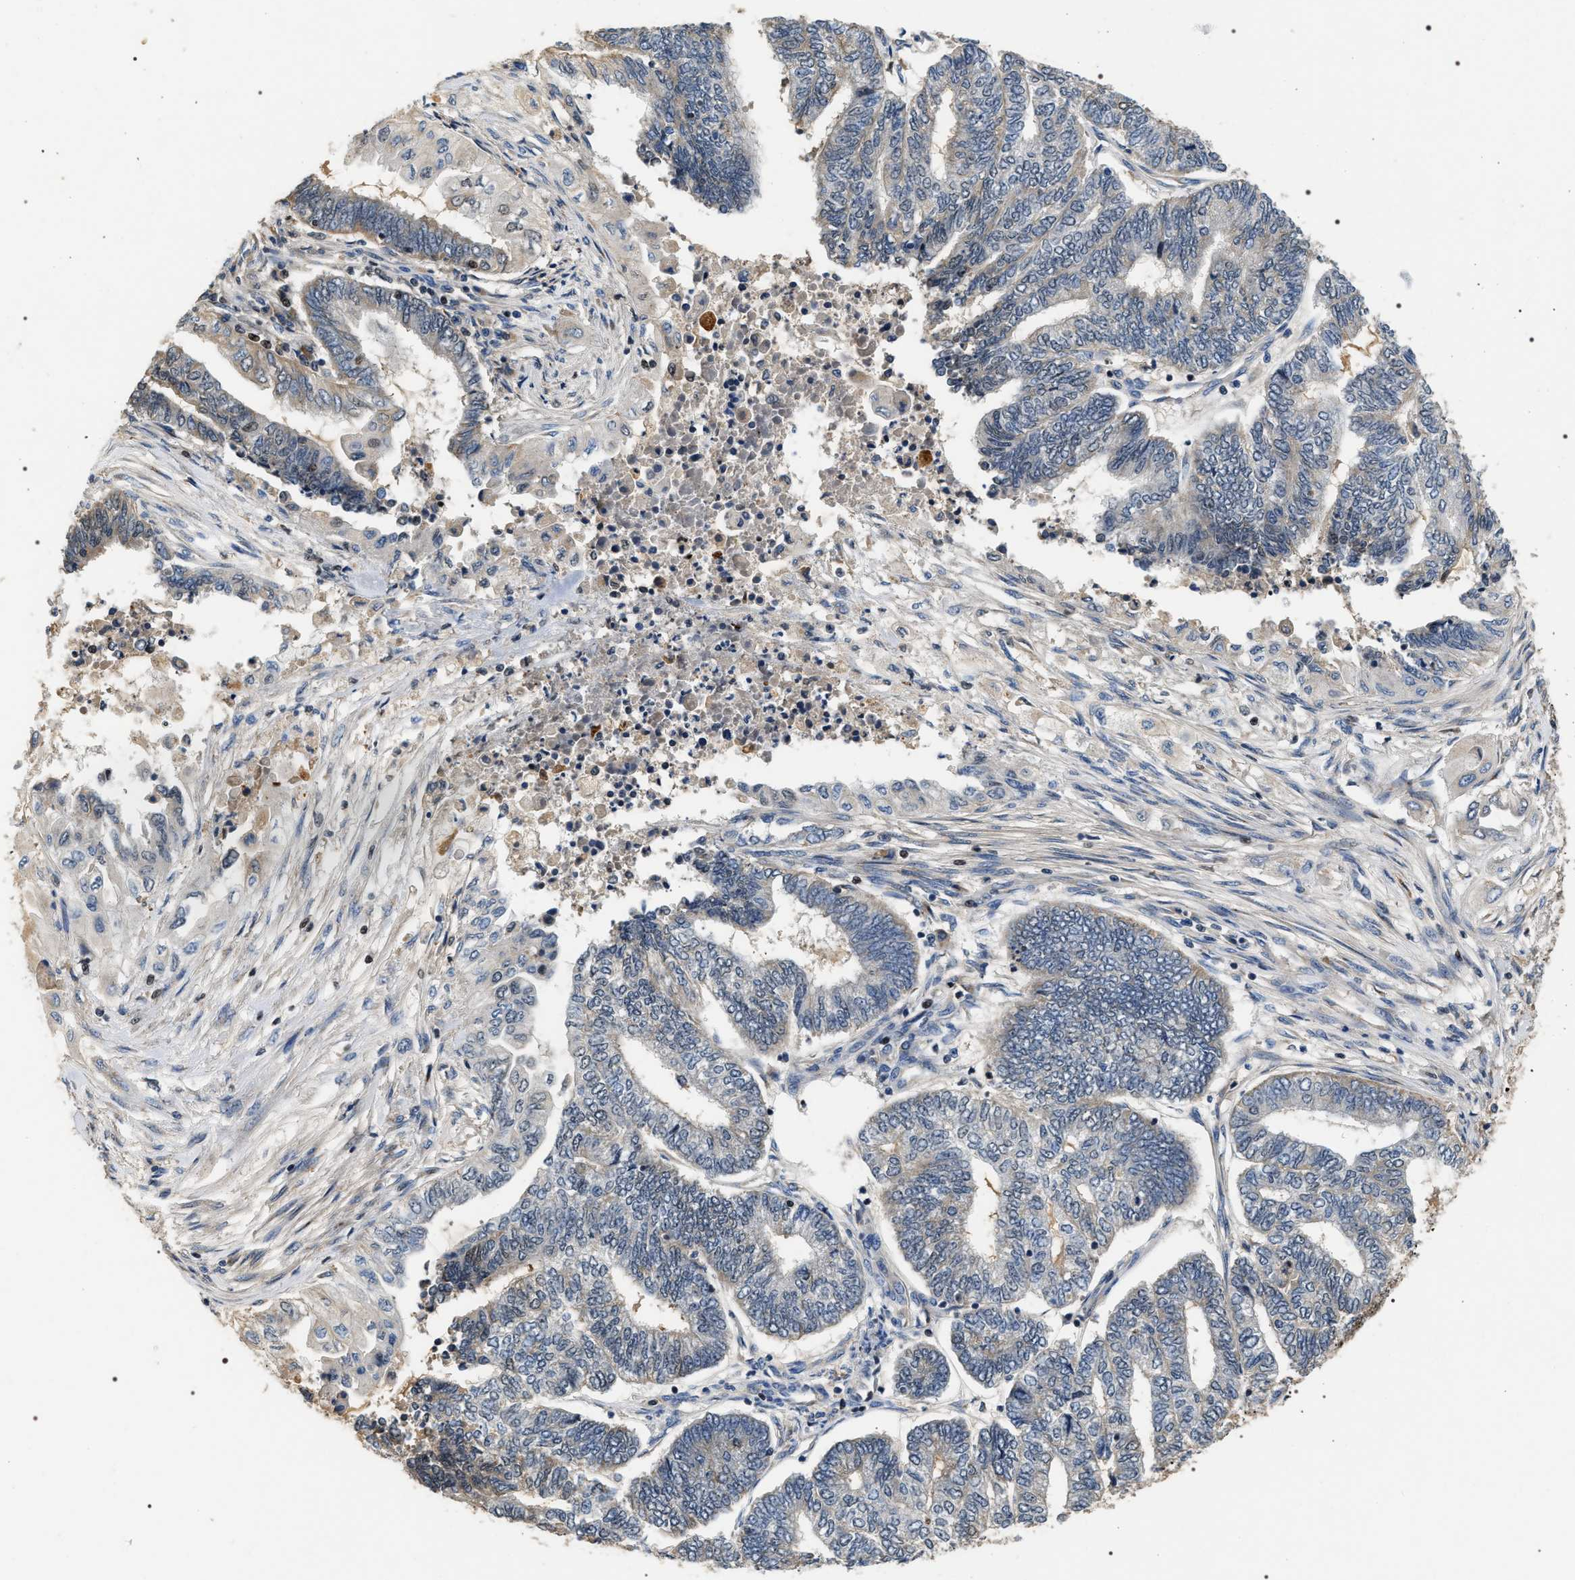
{"staining": {"intensity": "weak", "quantity": "<25%", "location": "cytoplasmic/membranous"}, "tissue": "endometrial cancer", "cell_type": "Tumor cells", "image_type": "cancer", "snomed": [{"axis": "morphology", "description": "Adenocarcinoma, NOS"}, {"axis": "topography", "description": "Uterus"}, {"axis": "topography", "description": "Endometrium"}], "caption": "IHC of human endometrial cancer shows no positivity in tumor cells.", "gene": "C7orf25", "patient": {"sex": "female", "age": 70}}